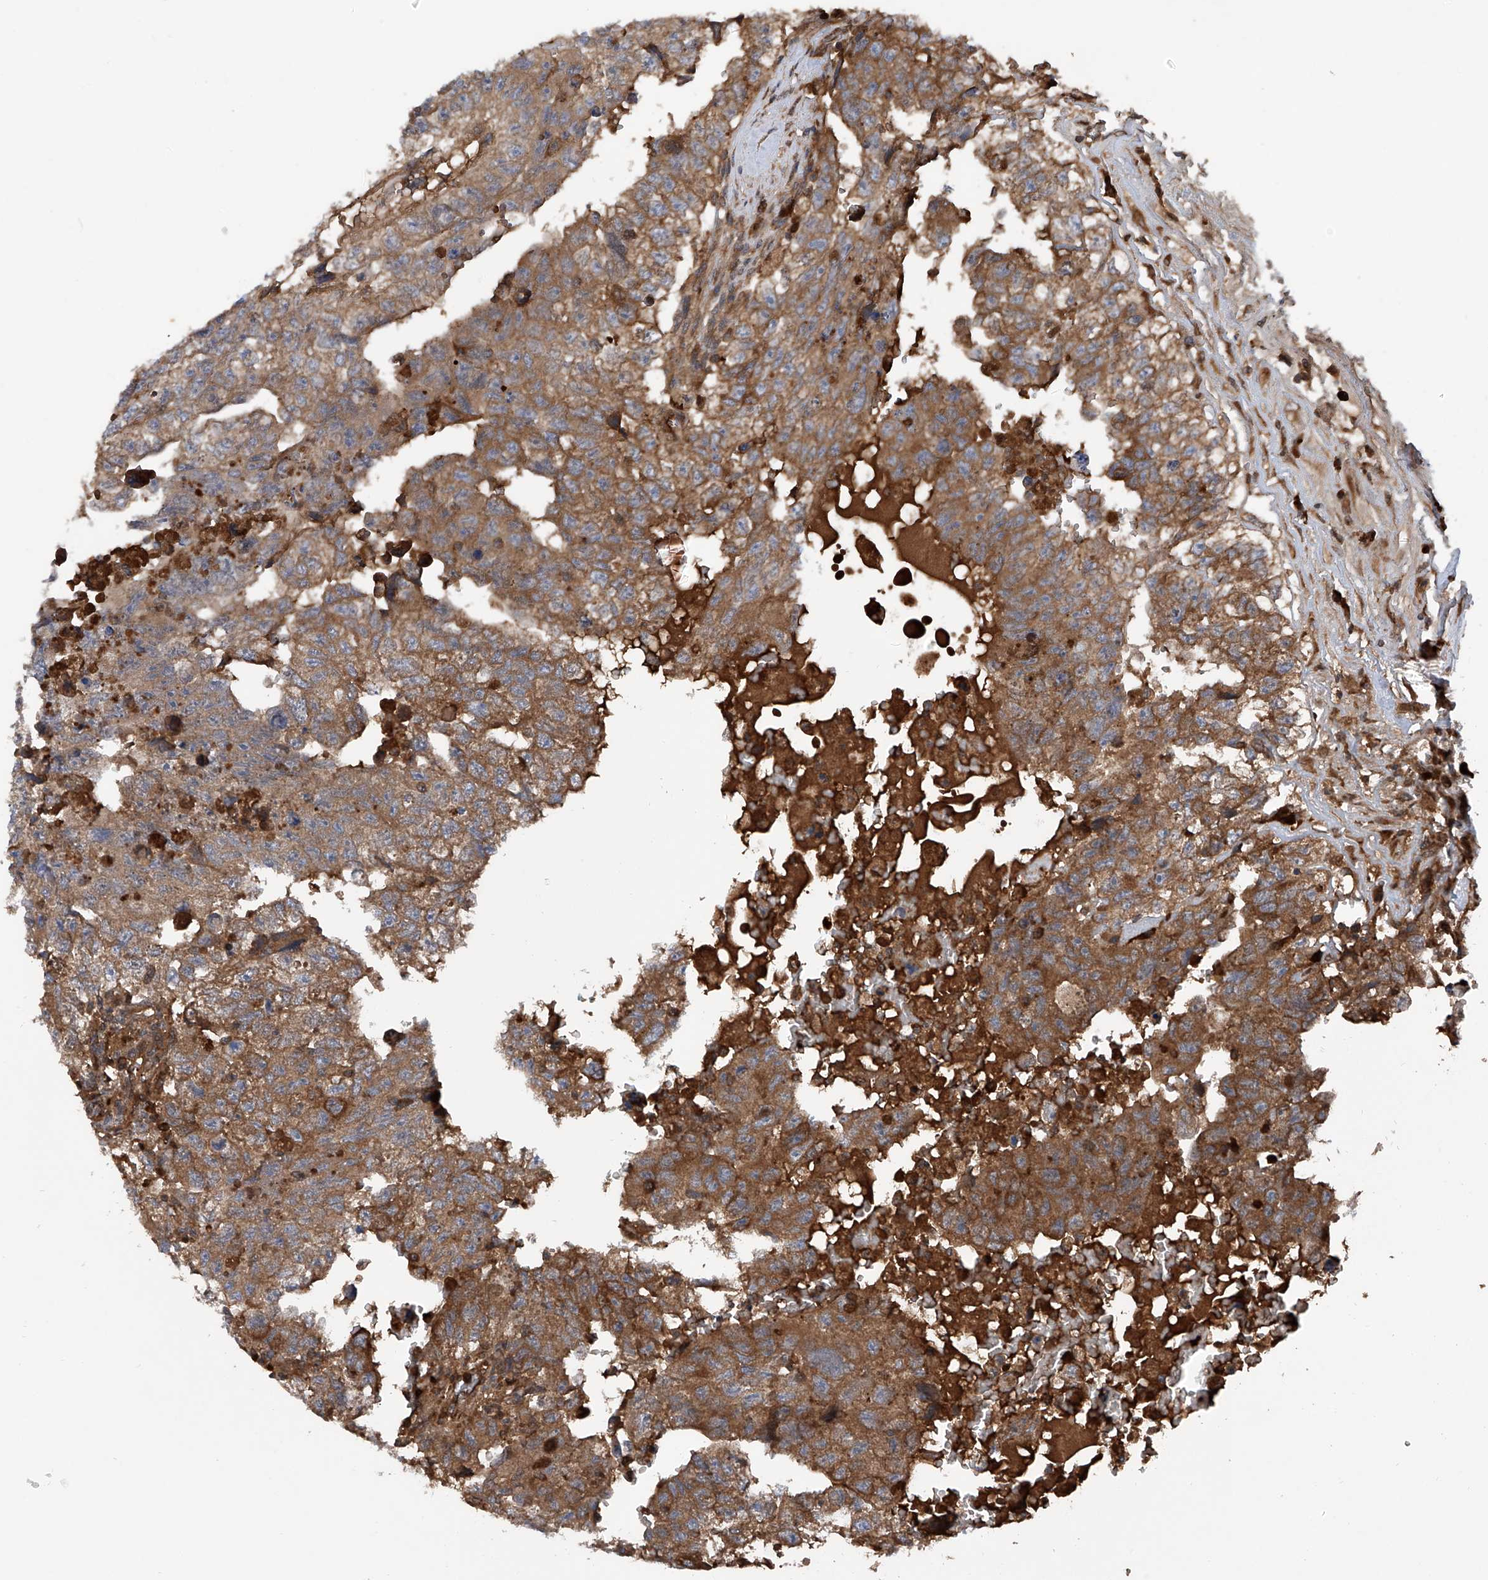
{"staining": {"intensity": "strong", "quantity": ">75%", "location": "cytoplasmic/membranous"}, "tissue": "testis cancer", "cell_type": "Tumor cells", "image_type": "cancer", "snomed": [{"axis": "morphology", "description": "Carcinoma, Embryonal, NOS"}, {"axis": "topography", "description": "Testis"}], "caption": "DAB immunohistochemical staining of testis embryonal carcinoma shows strong cytoplasmic/membranous protein positivity in approximately >75% of tumor cells. The staining is performed using DAB brown chromogen to label protein expression. The nuclei are counter-stained blue using hematoxylin.", "gene": "ASCC3", "patient": {"sex": "male", "age": 36}}